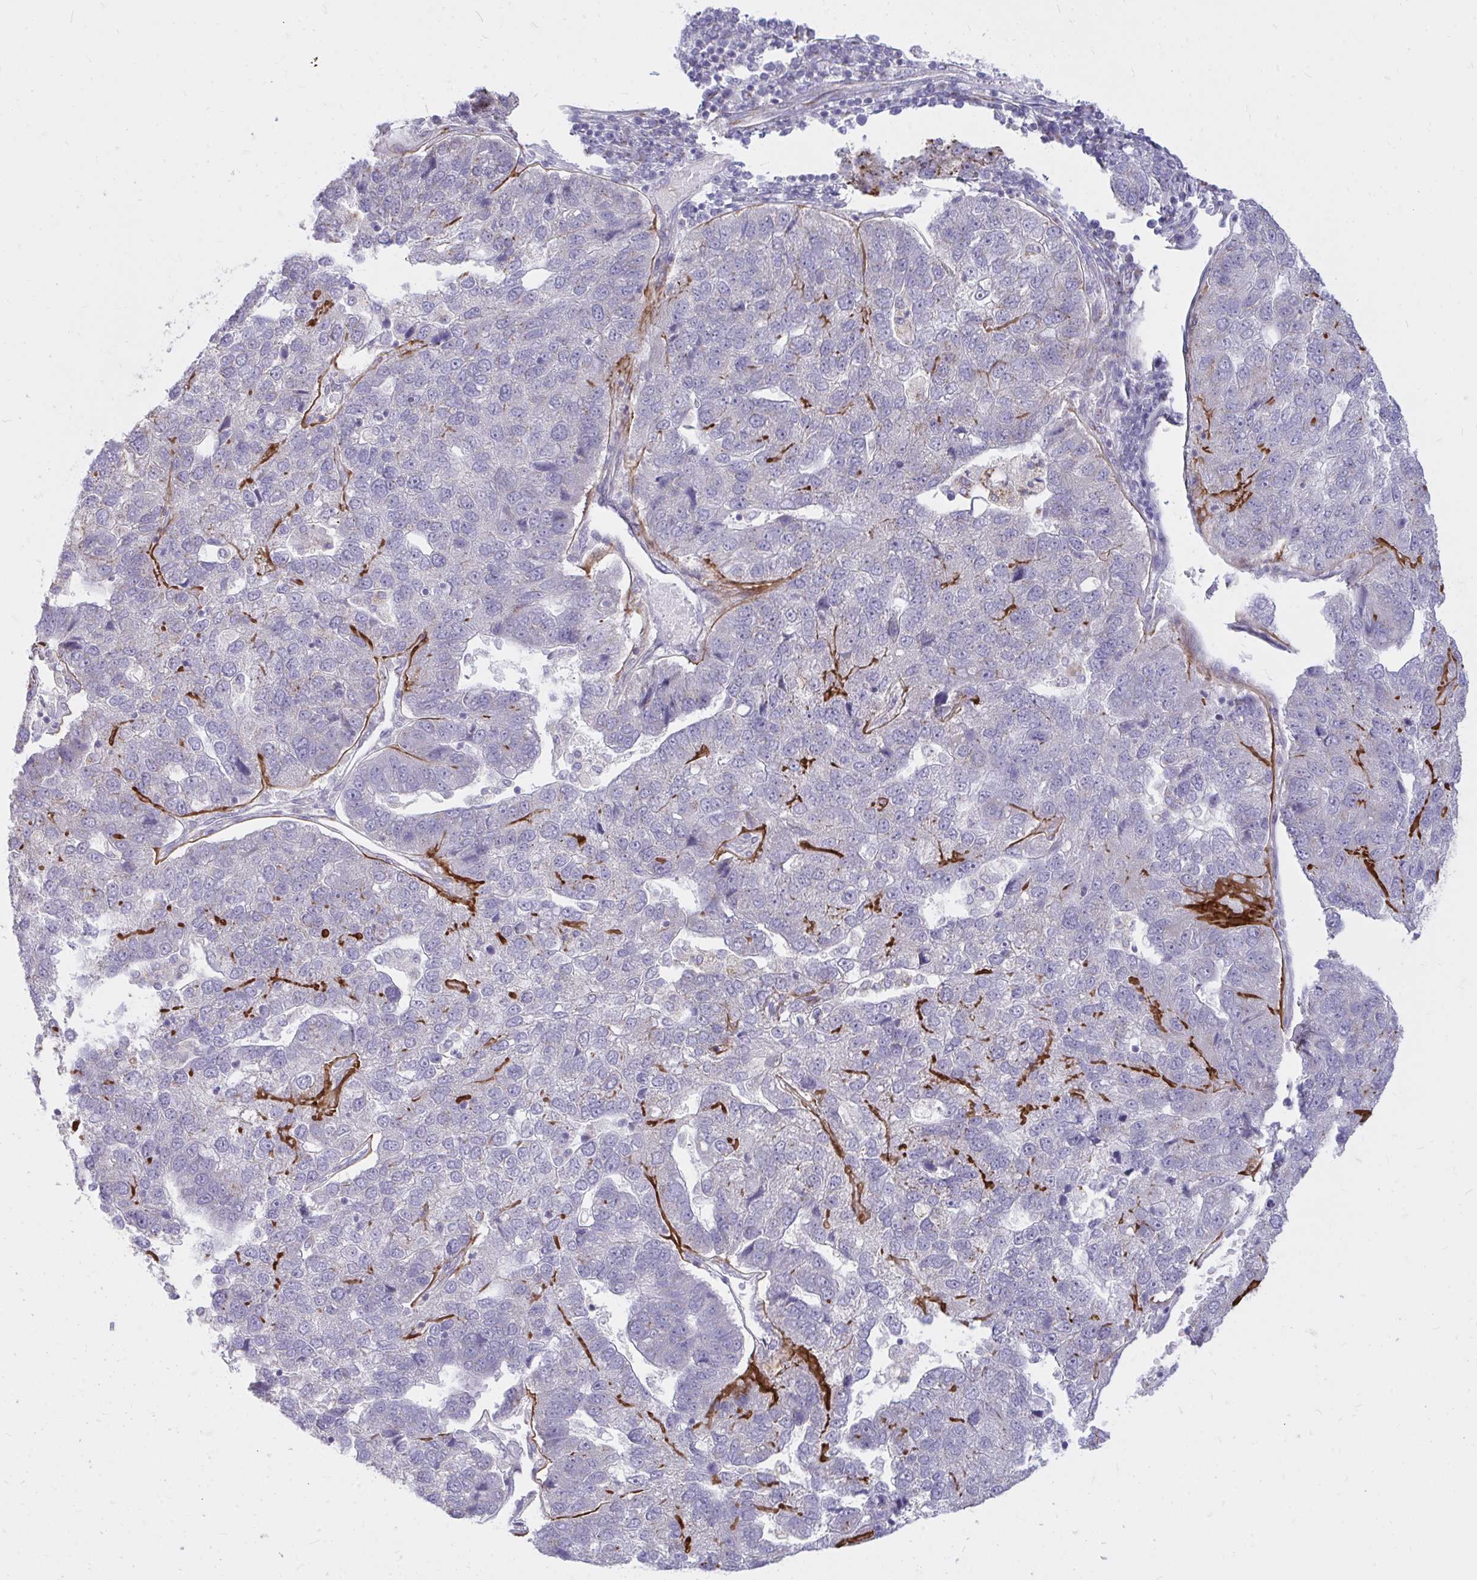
{"staining": {"intensity": "negative", "quantity": "none", "location": "none"}, "tissue": "pancreatic cancer", "cell_type": "Tumor cells", "image_type": "cancer", "snomed": [{"axis": "morphology", "description": "Adenocarcinoma, NOS"}, {"axis": "topography", "description": "Pancreas"}], "caption": "Adenocarcinoma (pancreatic) was stained to show a protein in brown. There is no significant positivity in tumor cells.", "gene": "RAB6B", "patient": {"sex": "female", "age": 61}}